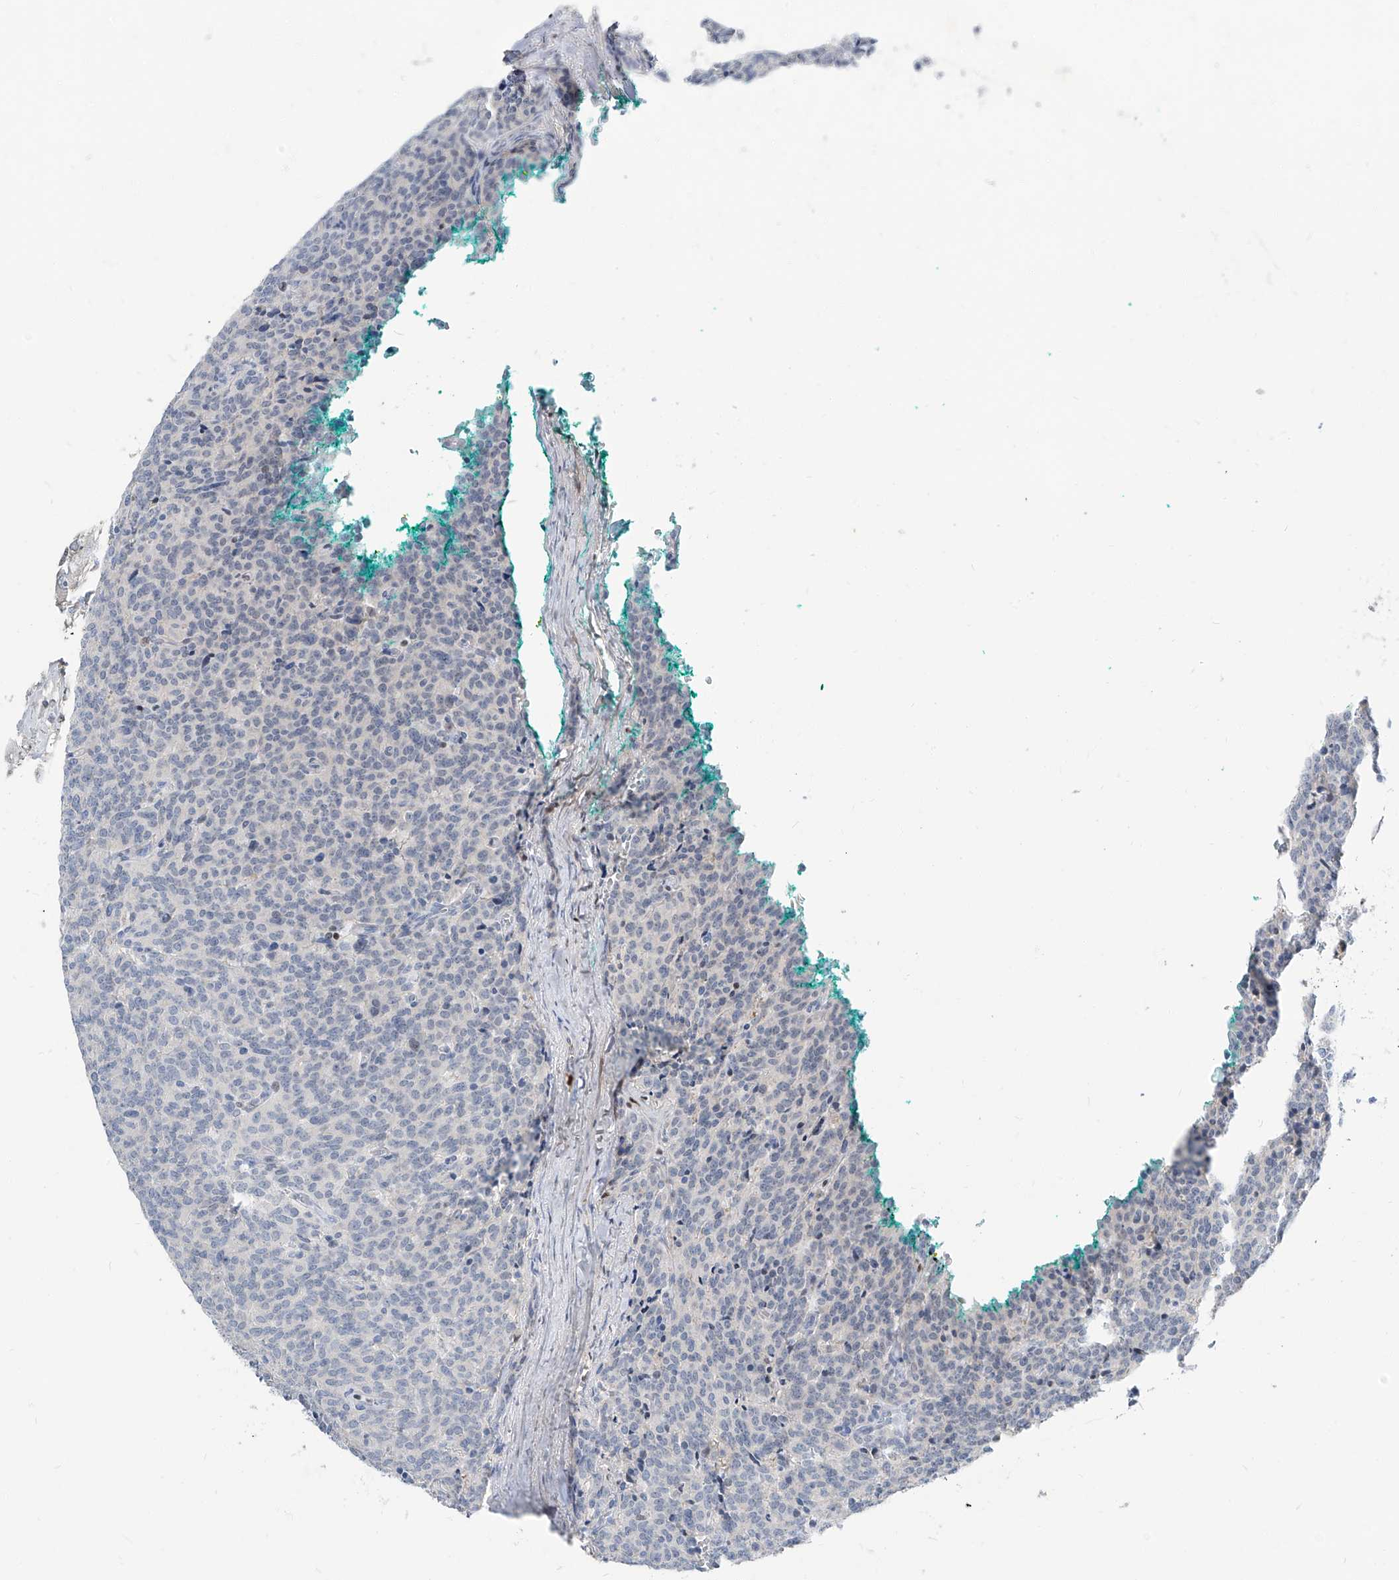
{"staining": {"intensity": "negative", "quantity": "none", "location": "none"}, "tissue": "carcinoid", "cell_type": "Tumor cells", "image_type": "cancer", "snomed": [{"axis": "morphology", "description": "Carcinoid, malignant, NOS"}, {"axis": "topography", "description": "Lung"}], "caption": "Immunohistochemical staining of human carcinoid exhibits no significant staining in tumor cells.", "gene": "HOXA3", "patient": {"sex": "female", "age": 46}}